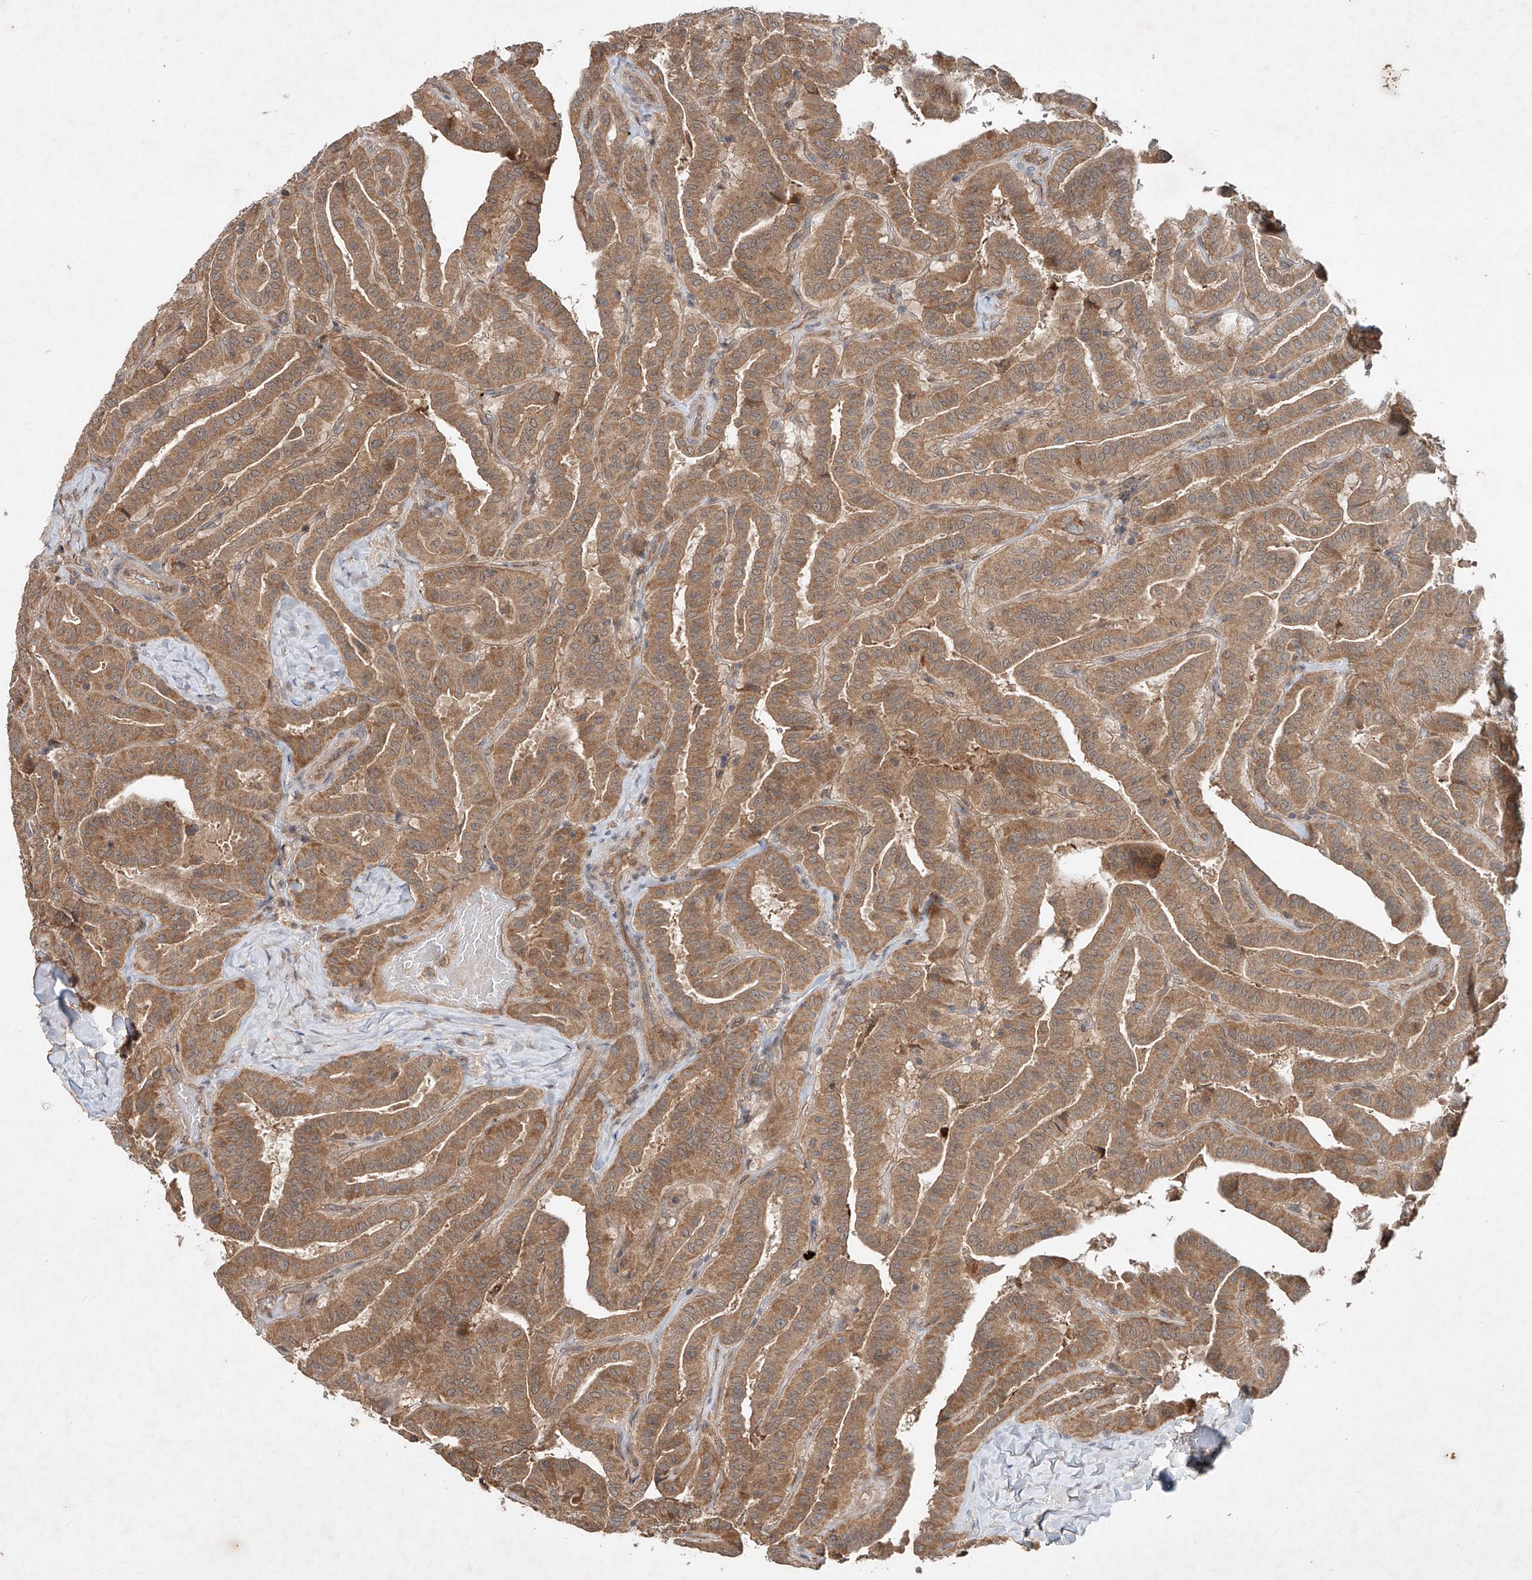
{"staining": {"intensity": "moderate", "quantity": ">75%", "location": "cytoplasmic/membranous"}, "tissue": "thyroid cancer", "cell_type": "Tumor cells", "image_type": "cancer", "snomed": [{"axis": "morphology", "description": "Papillary adenocarcinoma, NOS"}, {"axis": "topography", "description": "Thyroid gland"}], "caption": "Protein expression by immunohistochemistry displays moderate cytoplasmic/membranous staining in approximately >75% of tumor cells in thyroid papillary adenocarcinoma. Using DAB (brown) and hematoxylin (blue) stains, captured at high magnification using brightfield microscopy.", "gene": "IER5", "patient": {"sex": "male", "age": 77}}